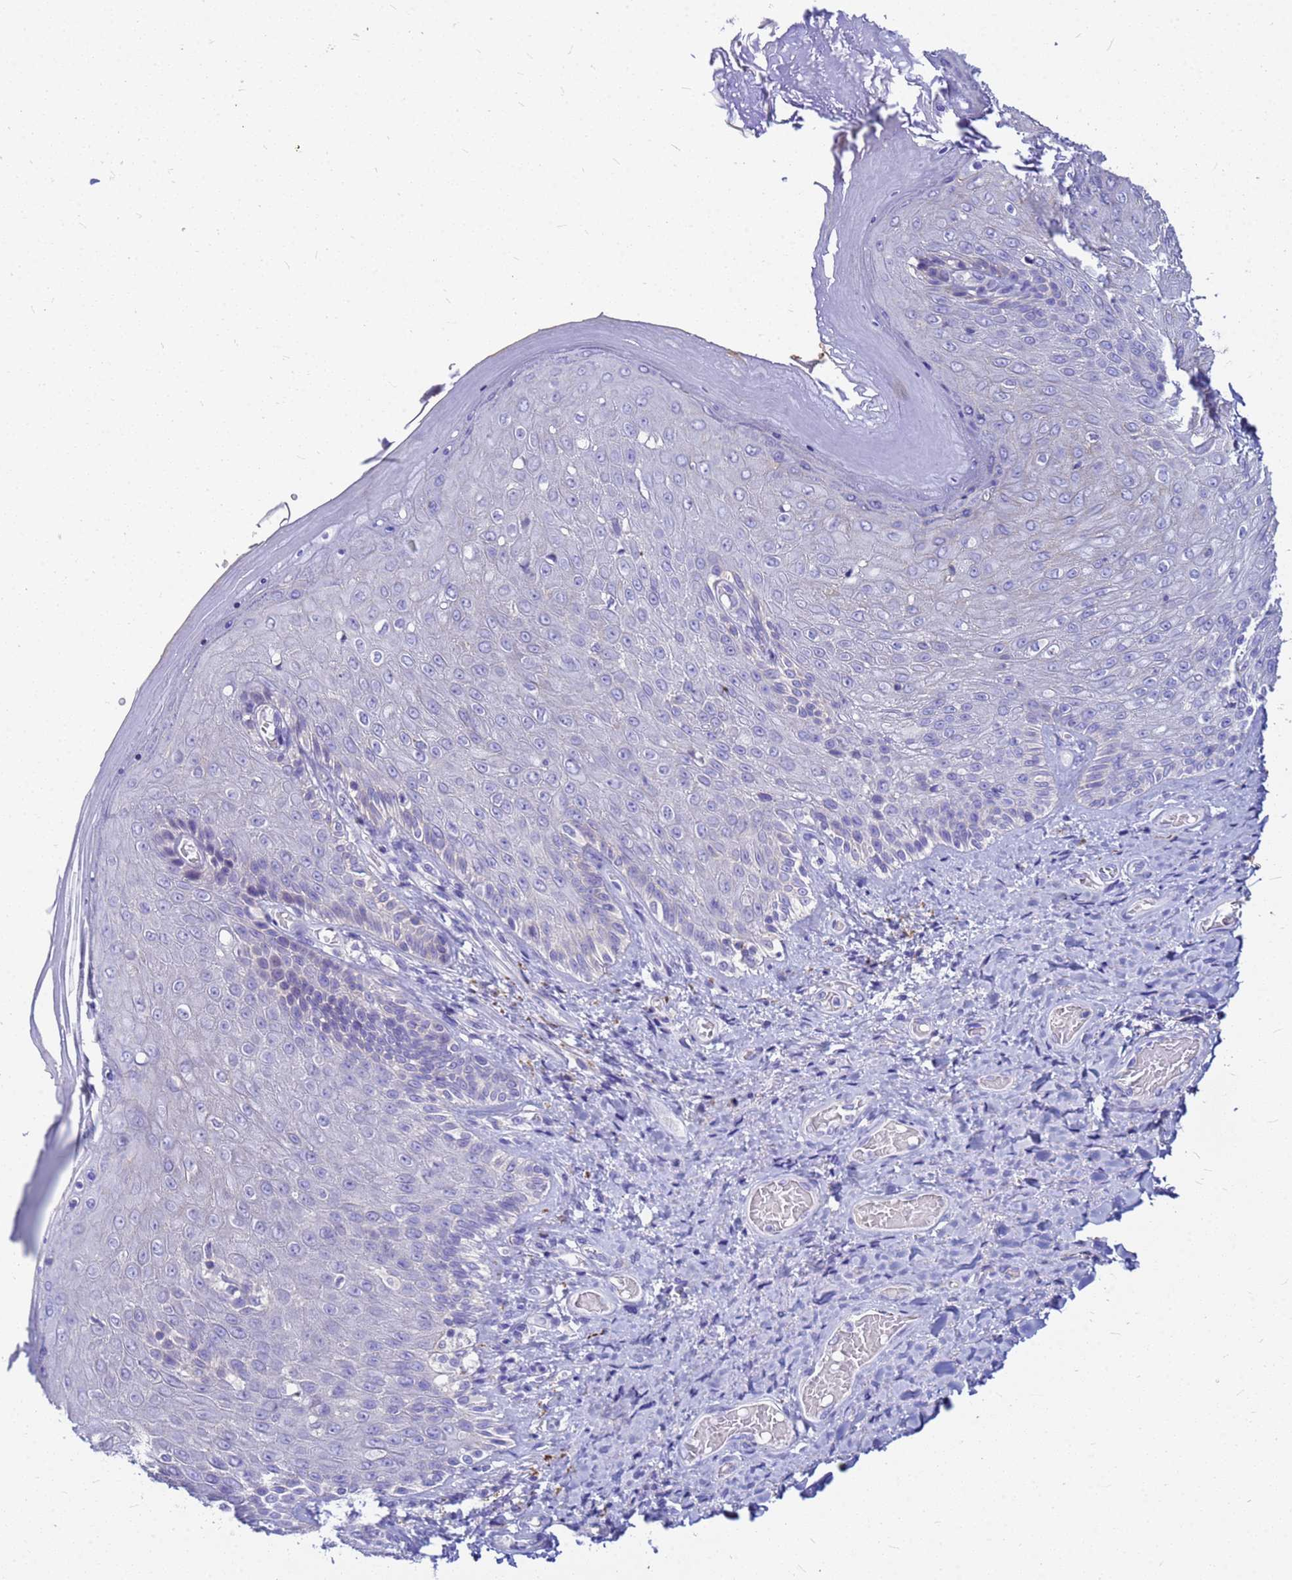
{"staining": {"intensity": "negative", "quantity": "none", "location": "none"}, "tissue": "skin", "cell_type": "Epidermal cells", "image_type": "normal", "snomed": [{"axis": "morphology", "description": "Normal tissue, NOS"}, {"axis": "topography", "description": "Anal"}], "caption": "Epidermal cells are negative for brown protein staining in unremarkable skin. (Stains: DAB IHC with hematoxylin counter stain, Microscopy: brightfield microscopy at high magnification).", "gene": "DPRX", "patient": {"sex": "female", "age": 89}}